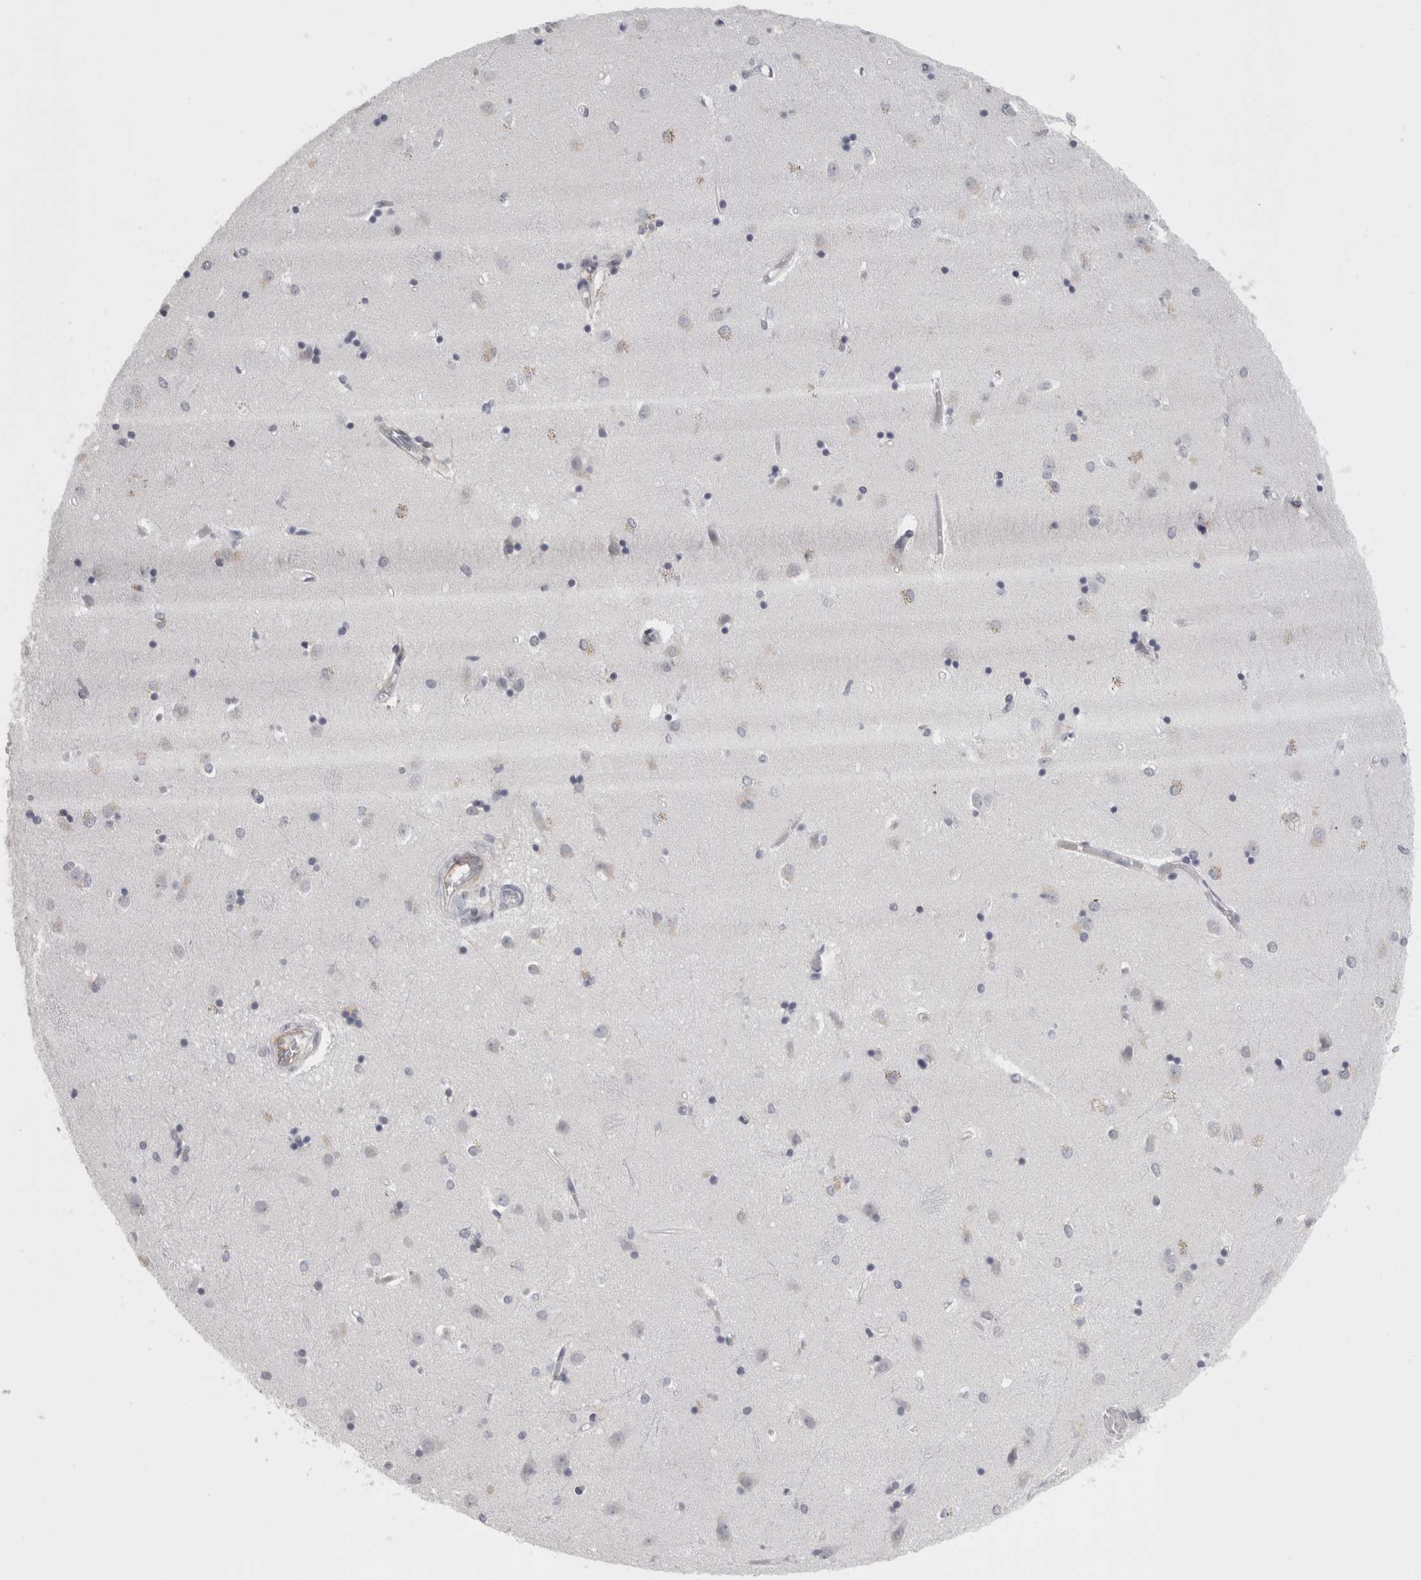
{"staining": {"intensity": "negative", "quantity": "none", "location": "none"}, "tissue": "caudate", "cell_type": "Glial cells", "image_type": "normal", "snomed": [{"axis": "morphology", "description": "Normal tissue, NOS"}, {"axis": "topography", "description": "Lateral ventricle wall"}], "caption": "IHC micrograph of benign caudate stained for a protein (brown), which reveals no positivity in glial cells.", "gene": "FBLIM1", "patient": {"sex": "male", "age": 45}}